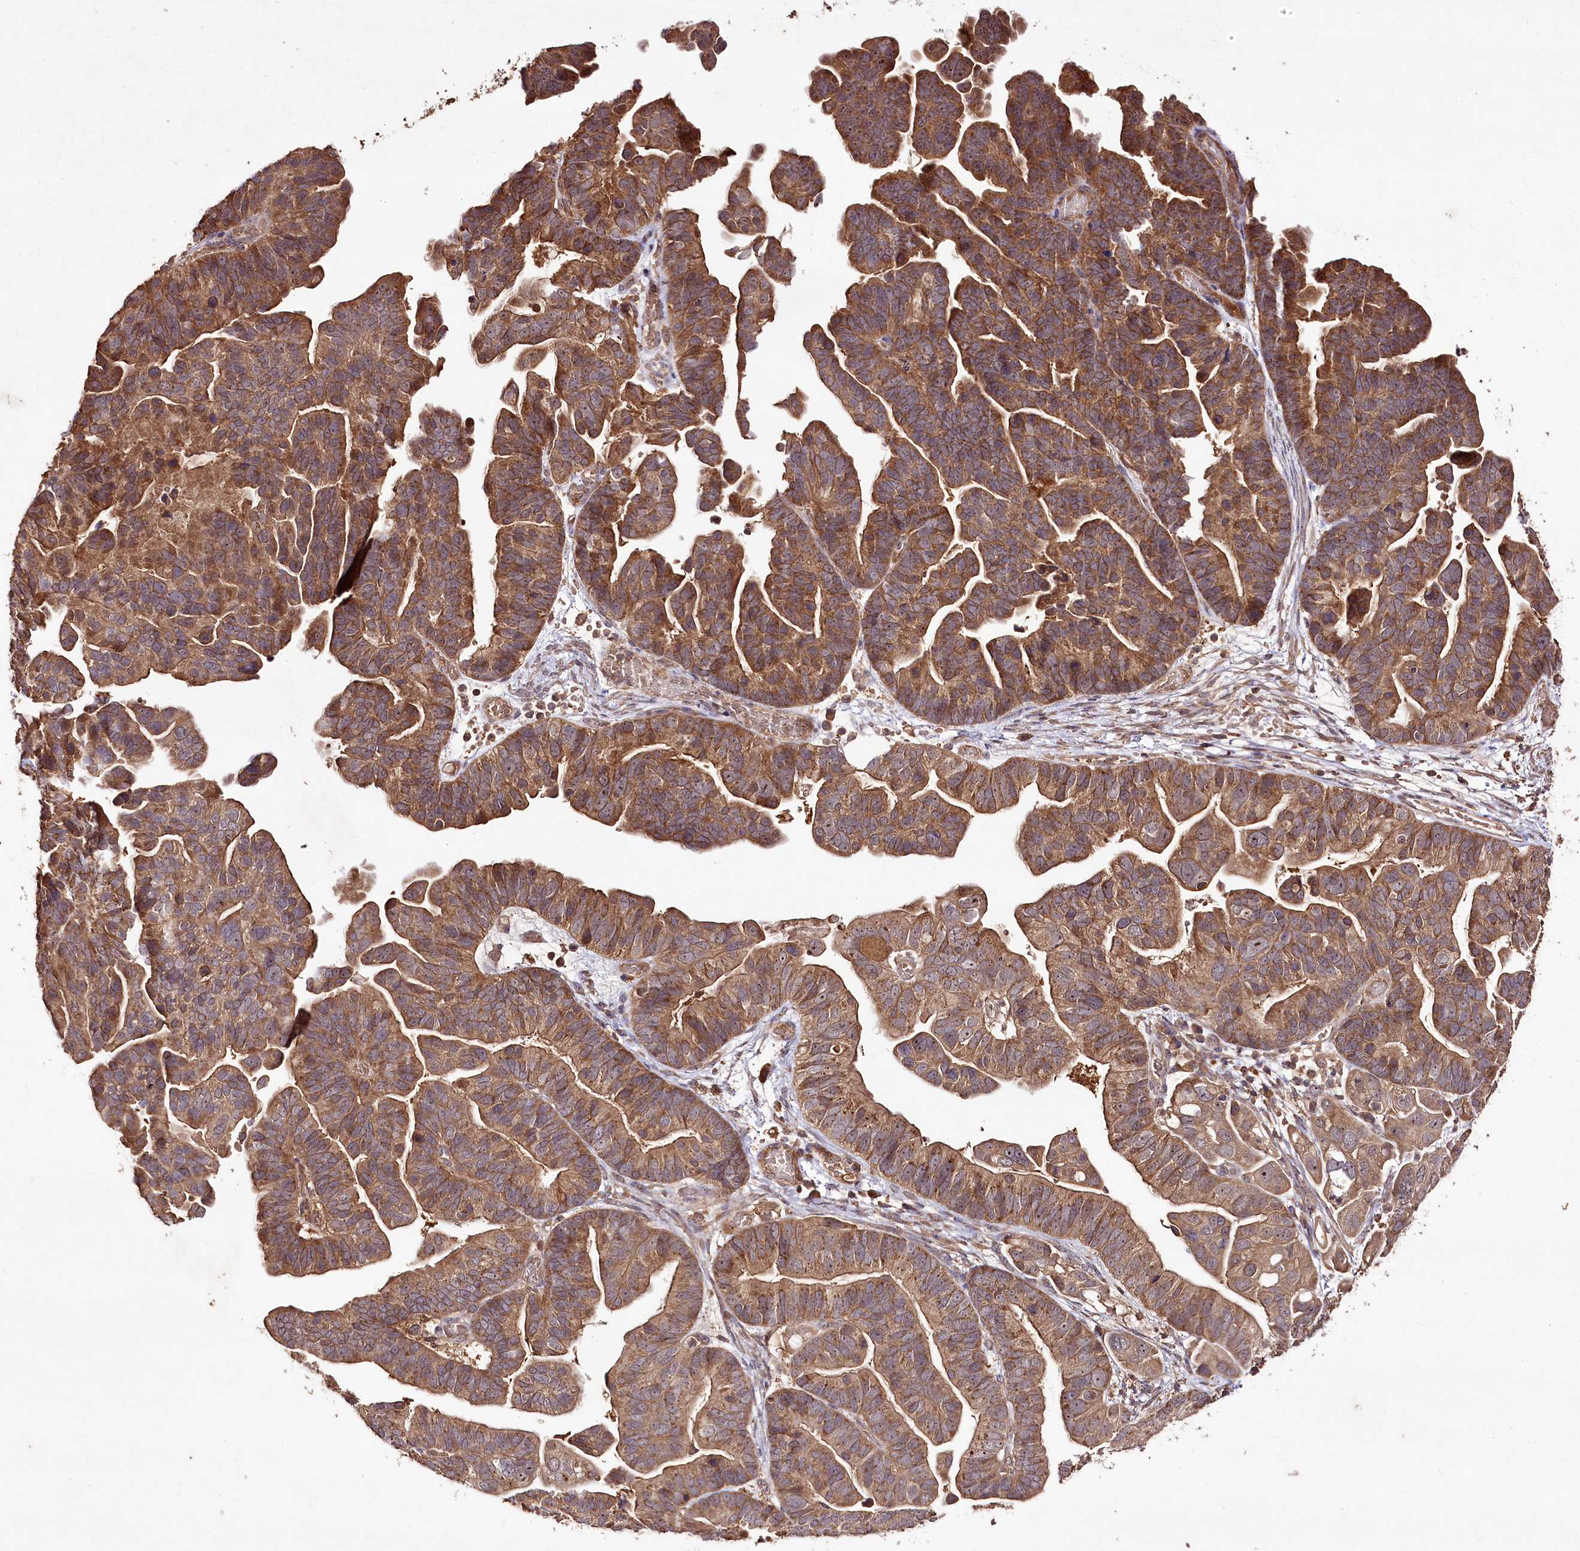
{"staining": {"intensity": "moderate", "quantity": ">75%", "location": "cytoplasmic/membranous"}, "tissue": "ovarian cancer", "cell_type": "Tumor cells", "image_type": "cancer", "snomed": [{"axis": "morphology", "description": "Cystadenocarcinoma, serous, NOS"}, {"axis": "topography", "description": "Ovary"}], "caption": "Brown immunohistochemical staining in human ovarian cancer reveals moderate cytoplasmic/membranous staining in about >75% of tumor cells.", "gene": "FAM53B", "patient": {"sex": "female", "age": 56}}